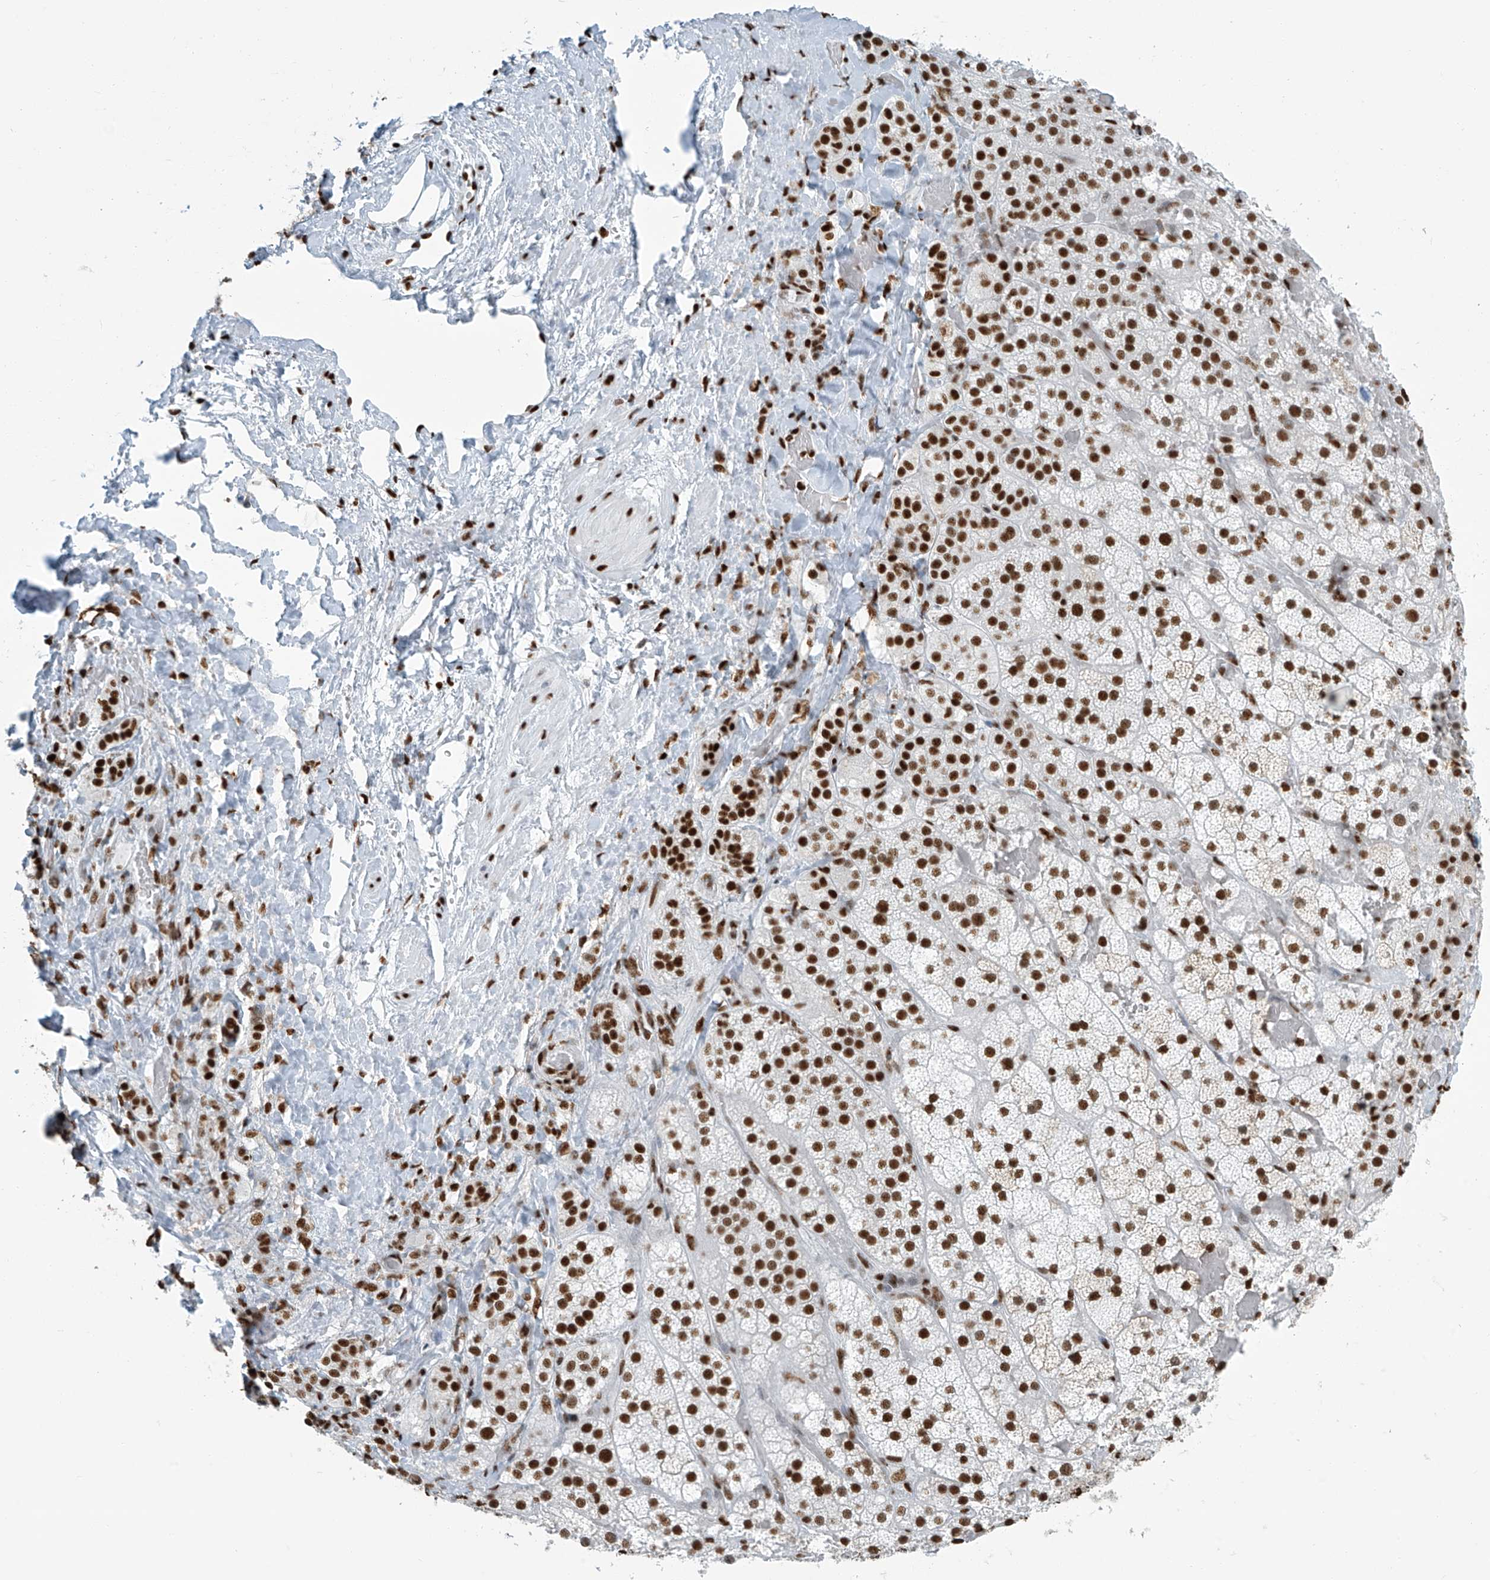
{"staining": {"intensity": "strong", "quantity": ">75%", "location": "nuclear"}, "tissue": "adrenal gland", "cell_type": "Glandular cells", "image_type": "normal", "snomed": [{"axis": "morphology", "description": "Normal tissue, NOS"}, {"axis": "topography", "description": "Adrenal gland"}], "caption": "Glandular cells exhibit high levels of strong nuclear positivity in approximately >75% of cells in benign human adrenal gland.", "gene": "ENSG00000257390", "patient": {"sex": "male", "age": 57}}